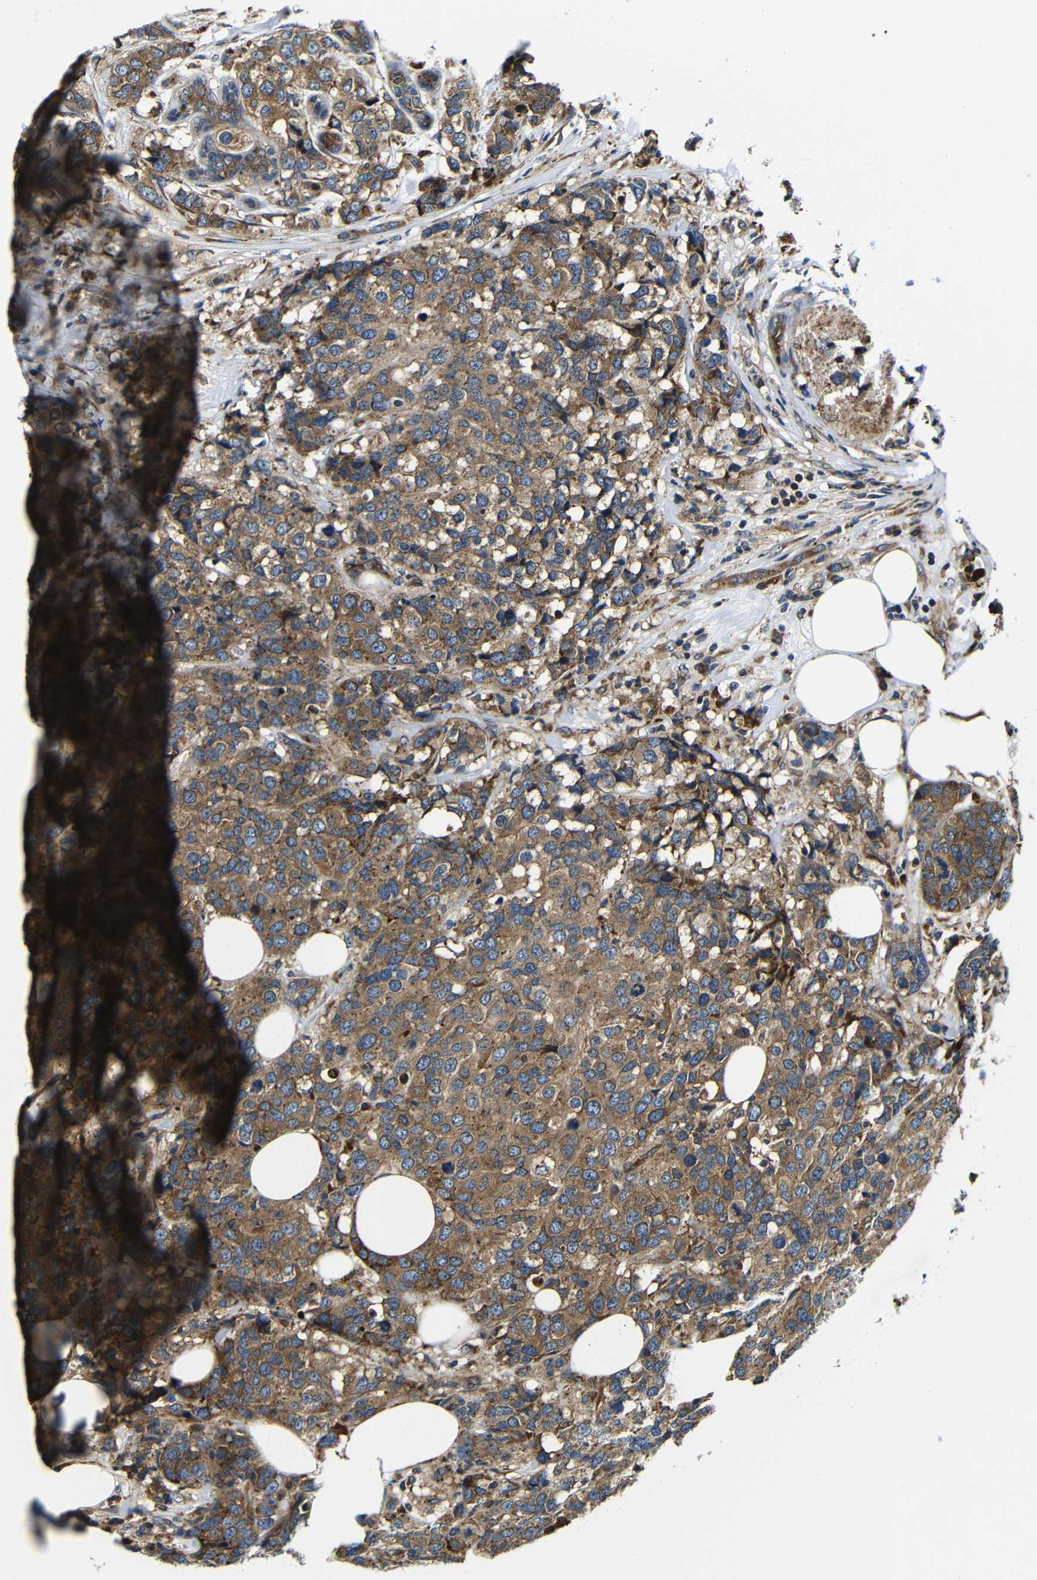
{"staining": {"intensity": "moderate", "quantity": ">75%", "location": "cytoplasmic/membranous"}, "tissue": "breast cancer", "cell_type": "Tumor cells", "image_type": "cancer", "snomed": [{"axis": "morphology", "description": "Lobular carcinoma"}, {"axis": "topography", "description": "Breast"}], "caption": "The immunohistochemical stain shows moderate cytoplasmic/membranous staining in tumor cells of lobular carcinoma (breast) tissue.", "gene": "ABCE1", "patient": {"sex": "female", "age": 59}}